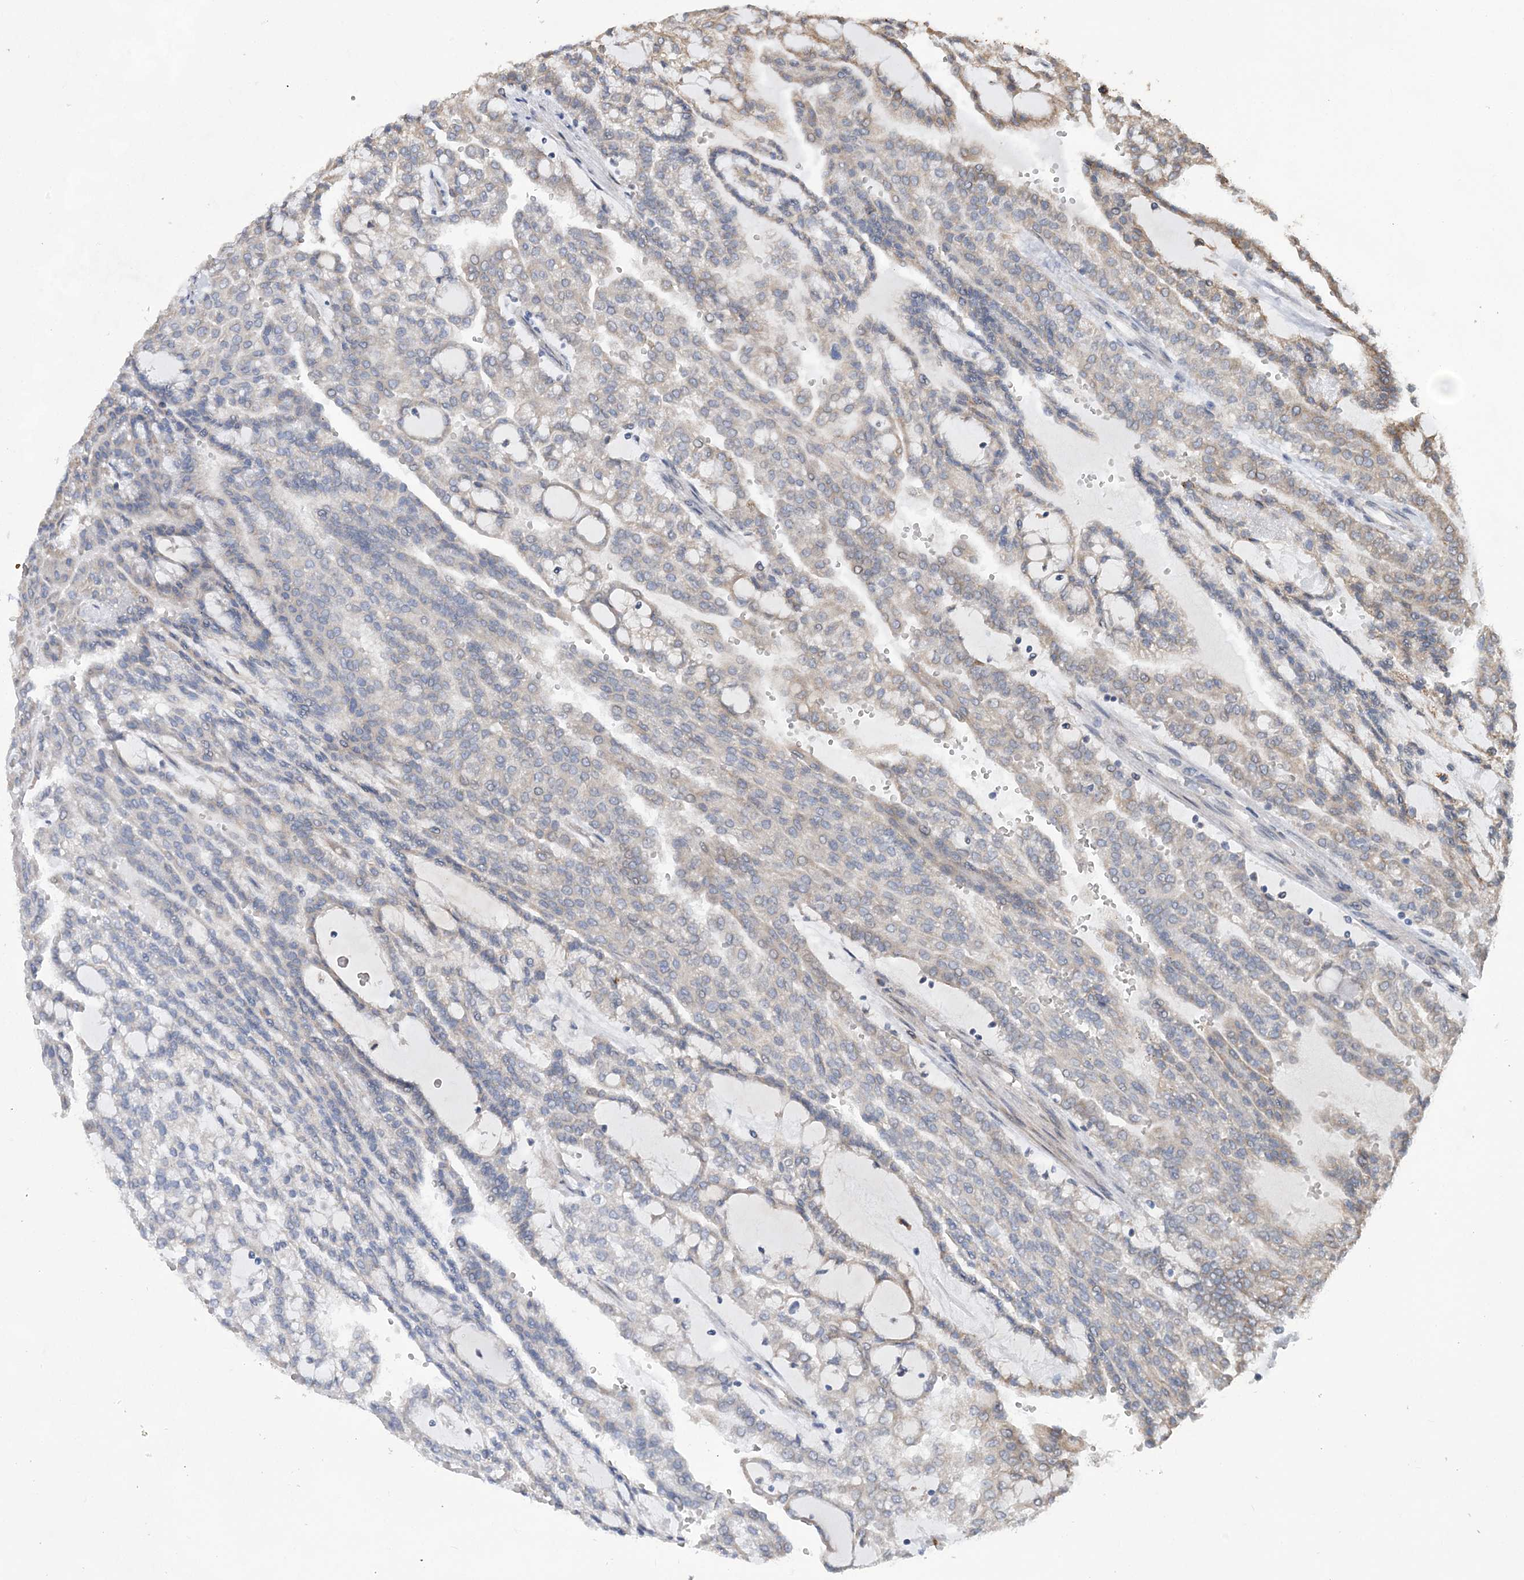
{"staining": {"intensity": "negative", "quantity": "none", "location": "none"}, "tissue": "renal cancer", "cell_type": "Tumor cells", "image_type": "cancer", "snomed": [{"axis": "morphology", "description": "Adenocarcinoma, NOS"}, {"axis": "topography", "description": "Kidney"}], "caption": "Protein analysis of renal cancer exhibits no significant expression in tumor cells.", "gene": "WDR12", "patient": {"sex": "male", "age": 63}}